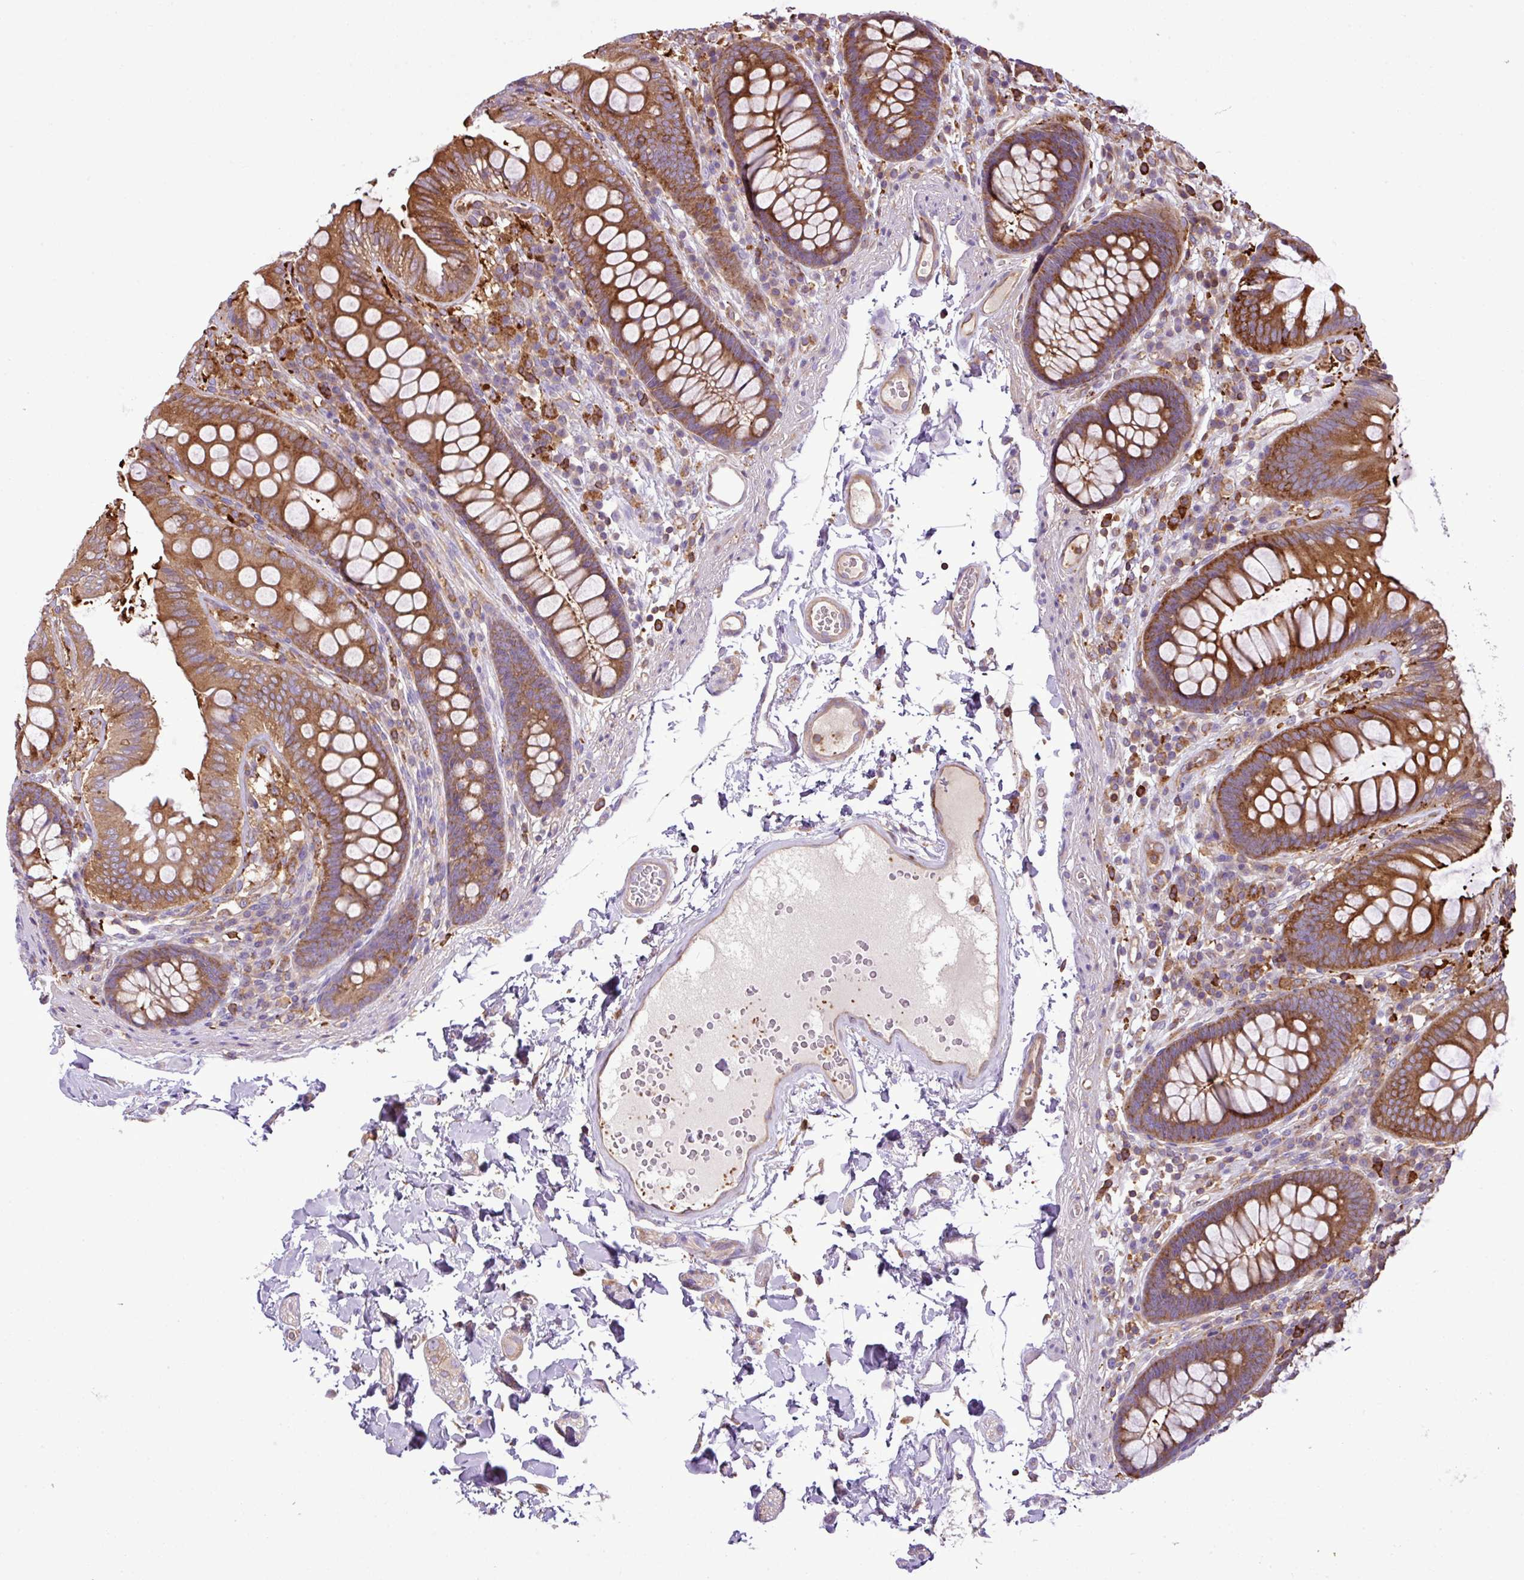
{"staining": {"intensity": "moderate", "quantity": ">75%", "location": "cytoplasmic/membranous"}, "tissue": "colon", "cell_type": "Endothelial cells", "image_type": "normal", "snomed": [{"axis": "morphology", "description": "Normal tissue, NOS"}, {"axis": "topography", "description": "Colon"}], "caption": "Immunohistochemical staining of normal colon reveals moderate cytoplasmic/membranous protein staining in about >75% of endothelial cells. (DAB IHC with brightfield microscopy, high magnification).", "gene": "PGAP6", "patient": {"sex": "male", "age": 84}}